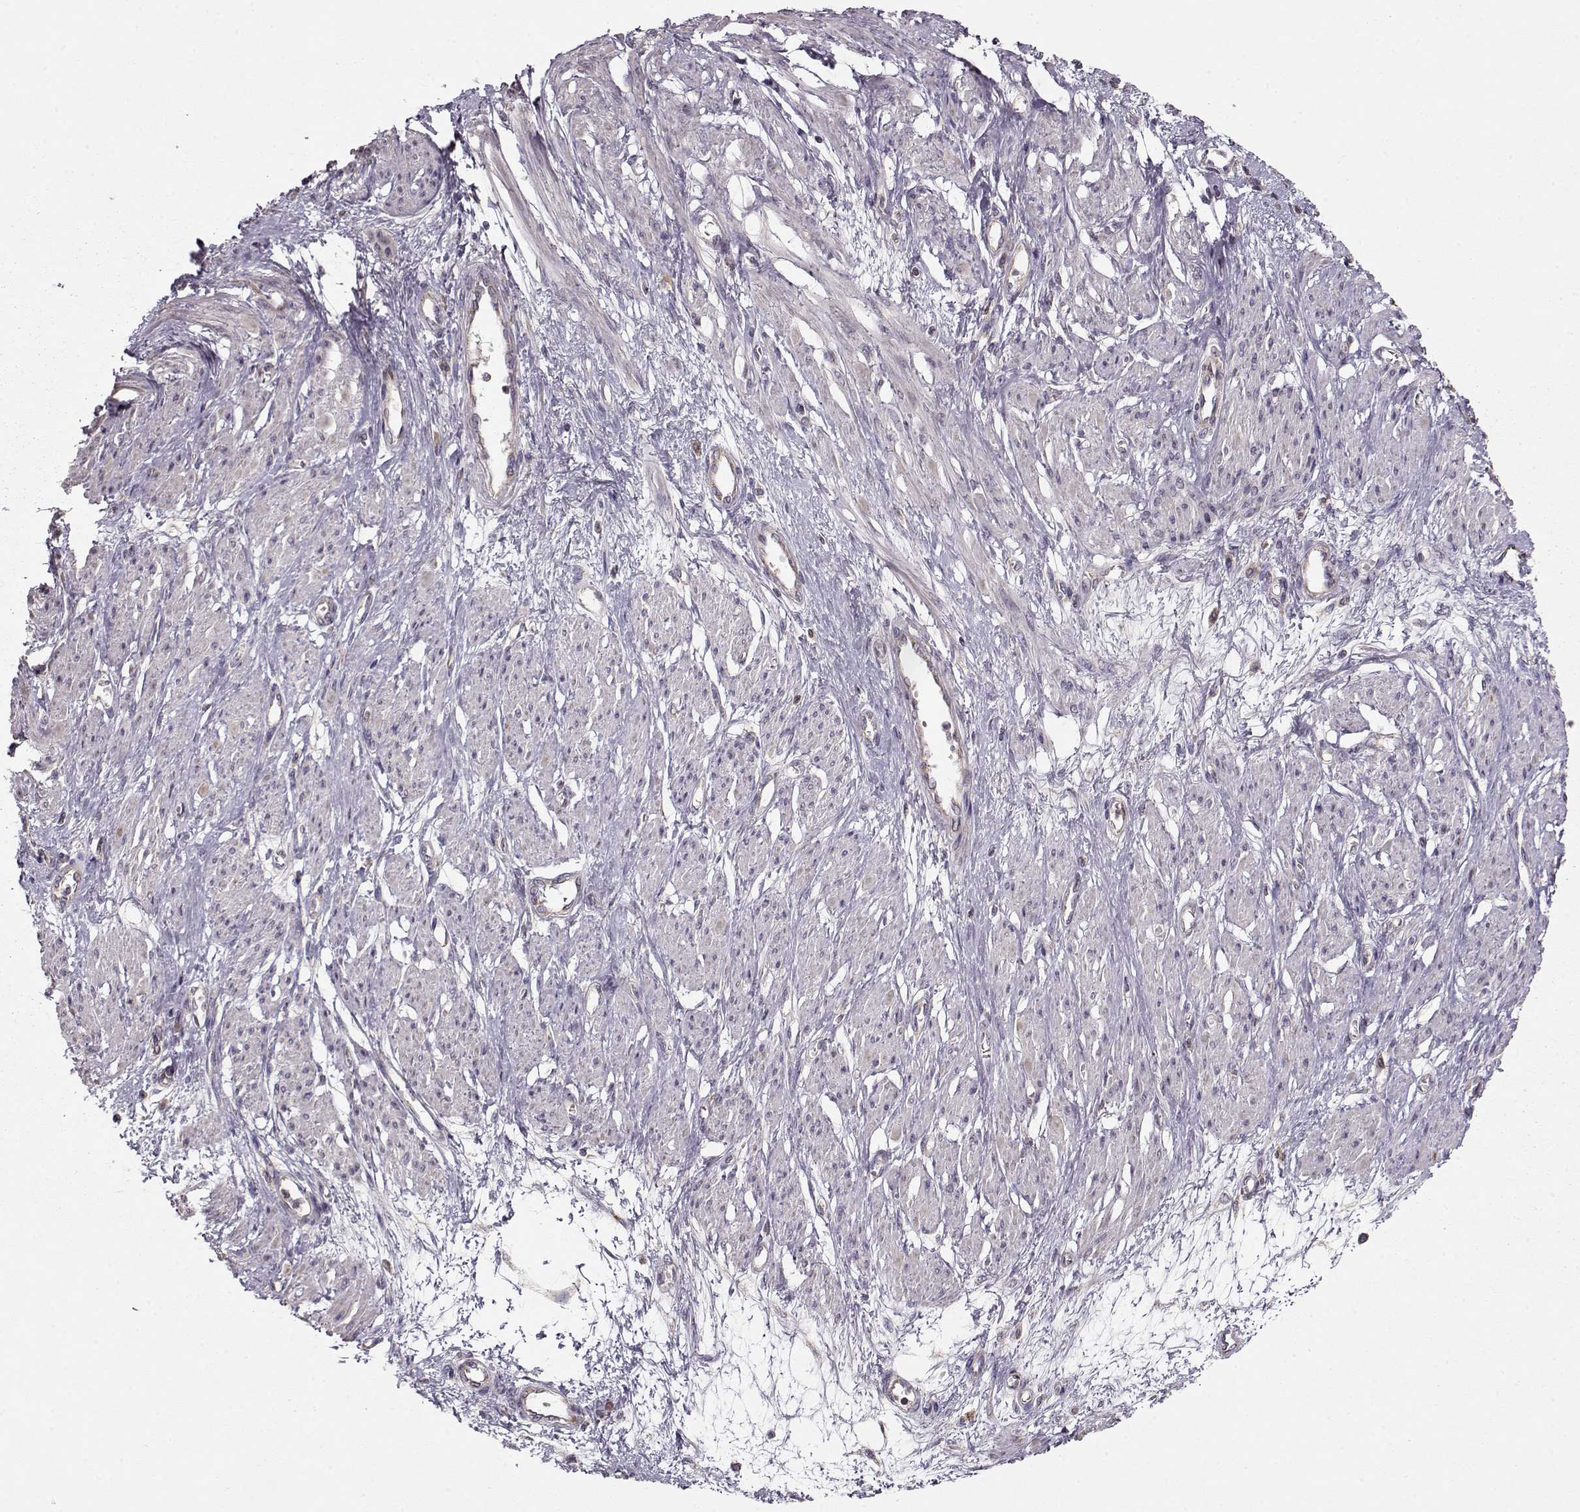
{"staining": {"intensity": "negative", "quantity": "none", "location": "none"}, "tissue": "smooth muscle", "cell_type": "Smooth muscle cells", "image_type": "normal", "snomed": [{"axis": "morphology", "description": "Normal tissue, NOS"}, {"axis": "topography", "description": "Smooth muscle"}, {"axis": "topography", "description": "Uterus"}], "caption": "Smooth muscle cells show no significant protein expression in unremarkable smooth muscle. Brightfield microscopy of immunohistochemistry (IHC) stained with DAB (brown) and hematoxylin (blue), captured at high magnification.", "gene": "CMTM3", "patient": {"sex": "female", "age": 39}}